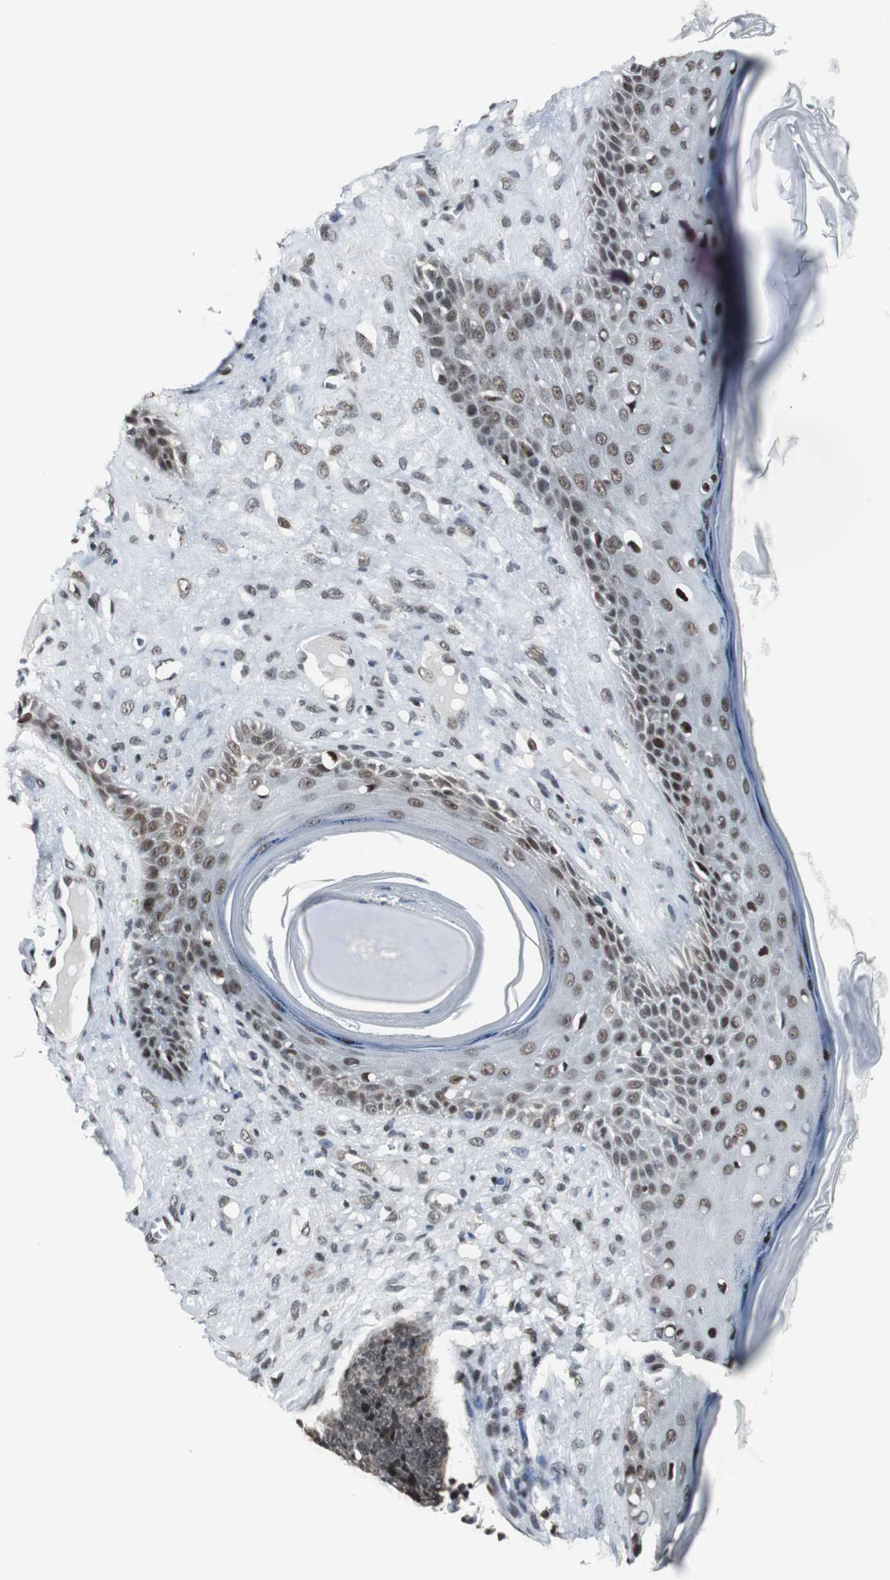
{"staining": {"intensity": "moderate", "quantity": ">75%", "location": "nuclear"}, "tissue": "skin cancer", "cell_type": "Tumor cells", "image_type": "cancer", "snomed": [{"axis": "morphology", "description": "Basal cell carcinoma"}, {"axis": "topography", "description": "Skin"}], "caption": "High-power microscopy captured an IHC image of skin cancer (basal cell carcinoma), revealing moderate nuclear positivity in approximately >75% of tumor cells. (IHC, brightfield microscopy, high magnification).", "gene": "CDK9", "patient": {"sex": "male", "age": 84}}